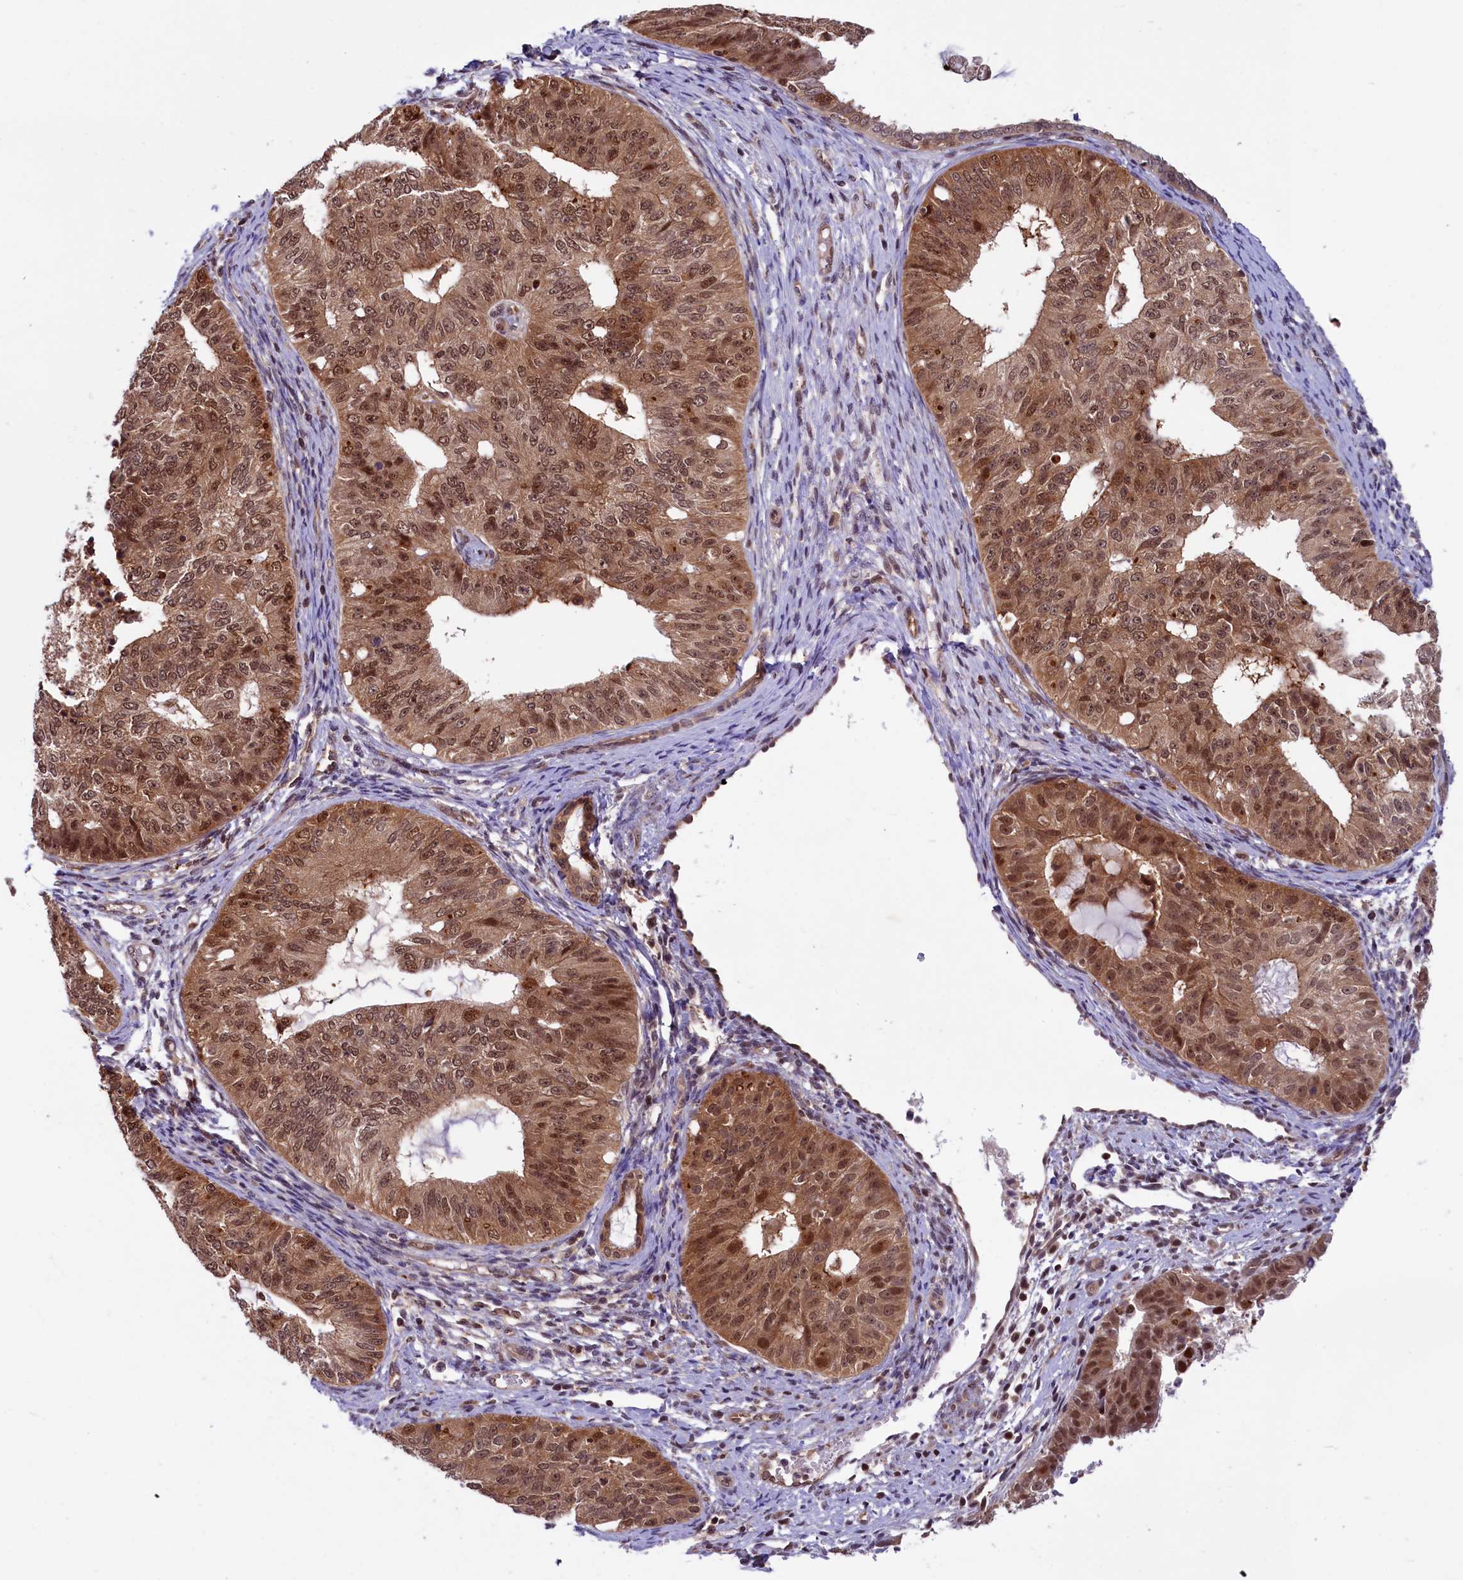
{"staining": {"intensity": "moderate", "quantity": ">75%", "location": "cytoplasmic/membranous,nuclear"}, "tissue": "endometrial cancer", "cell_type": "Tumor cells", "image_type": "cancer", "snomed": [{"axis": "morphology", "description": "Adenocarcinoma, NOS"}, {"axis": "topography", "description": "Endometrium"}], "caption": "Endometrial cancer (adenocarcinoma) stained with DAB immunohistochemistry (IHC) shows medium levels of moderate cytoplasmic/membranous and nuclear expression in about >75% of tumor cells.", "gene": "SLC7A6OS", "patient": {"sex": "female", "age": 32}}